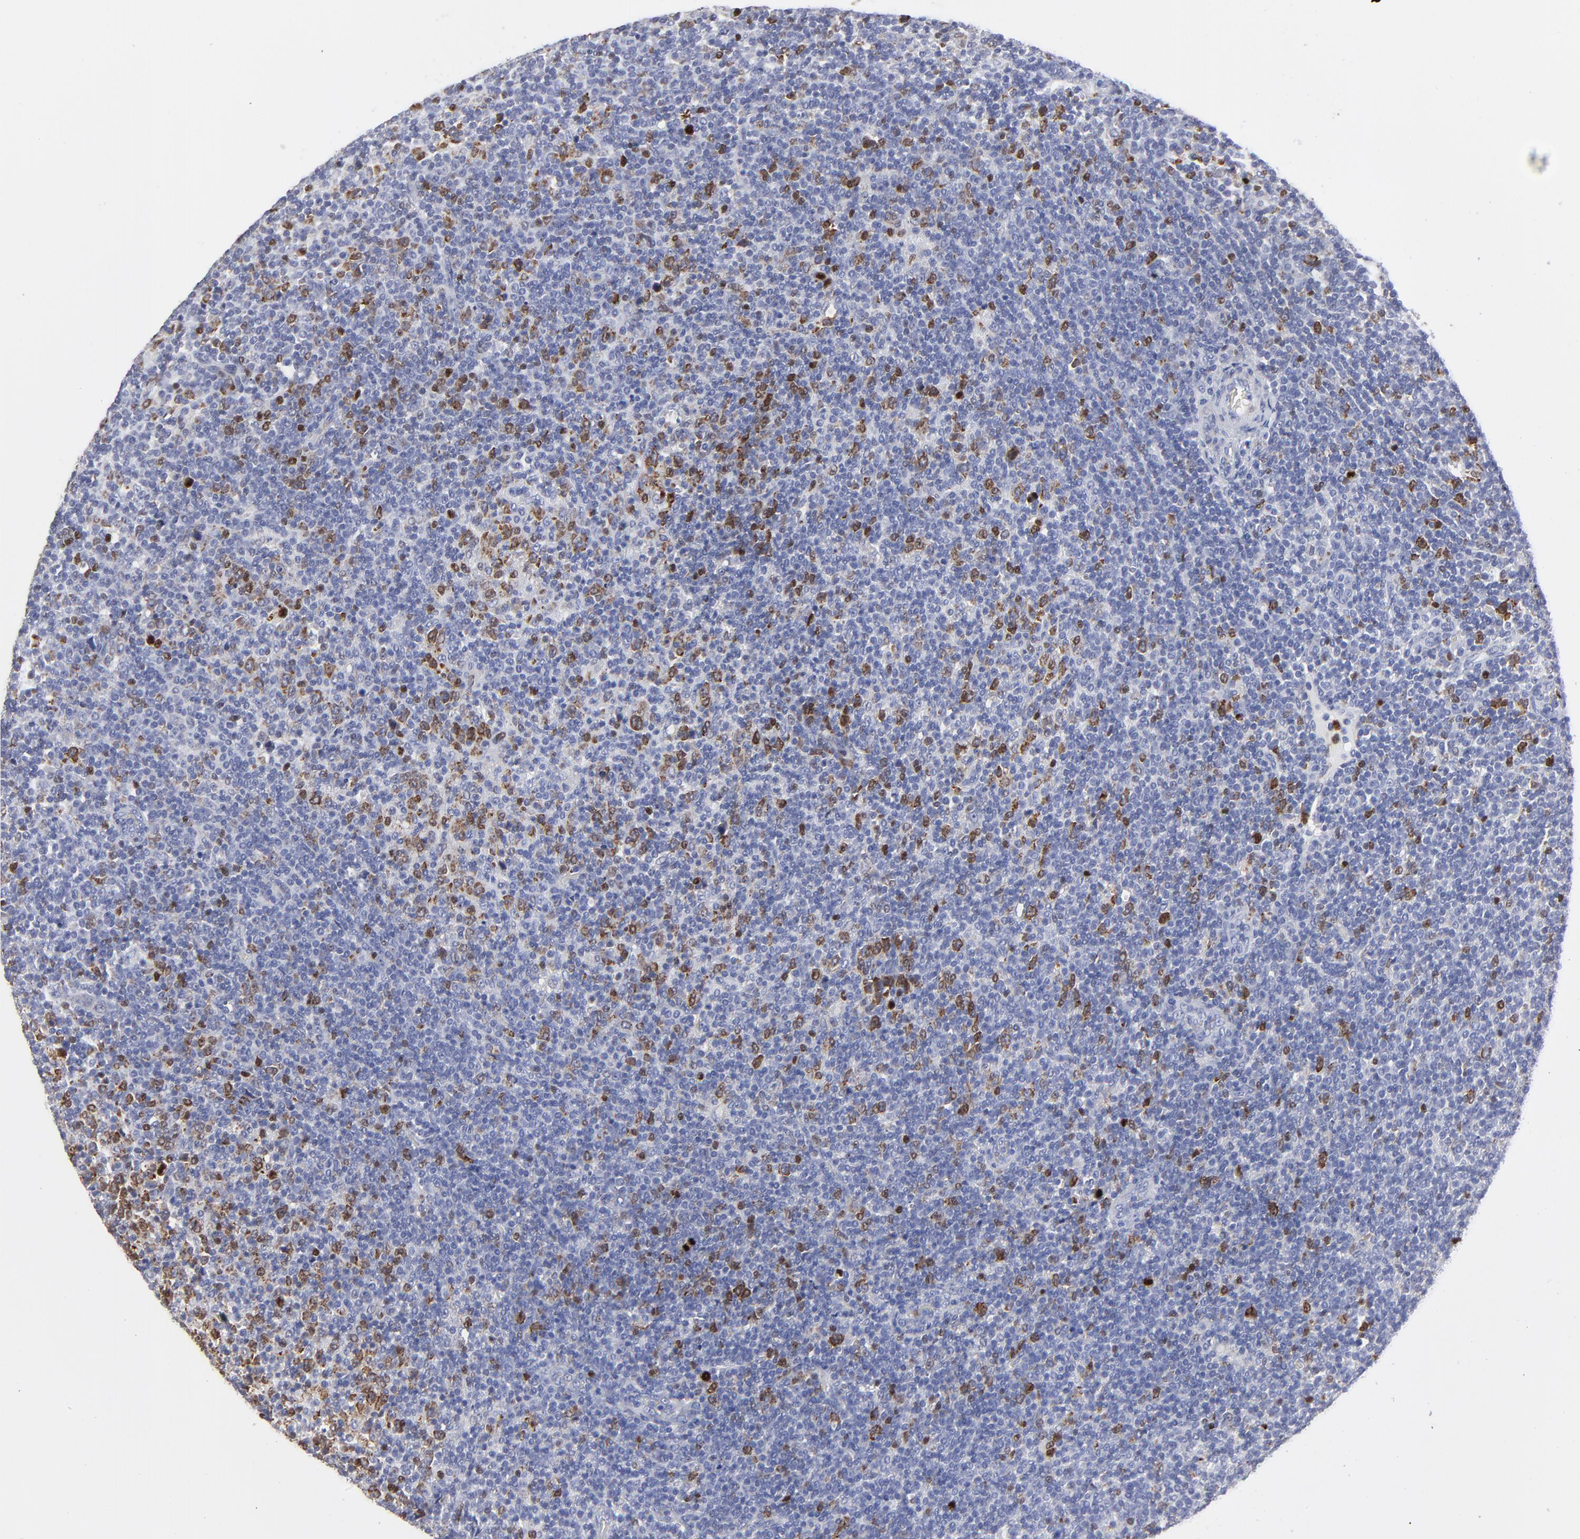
{"staining": {"intensity": "strong", "quantity": "25%-75%", "location": "cytoplasmic/membranous,nuclear"}, "tissue": "lymphoma", "cell_type": "Tumor cells", "image_type": "cancer", "snomed": [{"axis": "morphology", "description": "Malignant lymphoma, non-Hodgkin's type, Low grade"}, {"axis": "topography", "description": "Lymph node"}], "caption": "Protein expression analysis of low-grade malignant lymphoma, non-Hodgkin's type displays strong cytoplasmic/membranous and nuclear staining in approximately 25%-75% of tumor cells.", "gene": "NCAPH", "patient": {"sex": "male", "age": 70}}